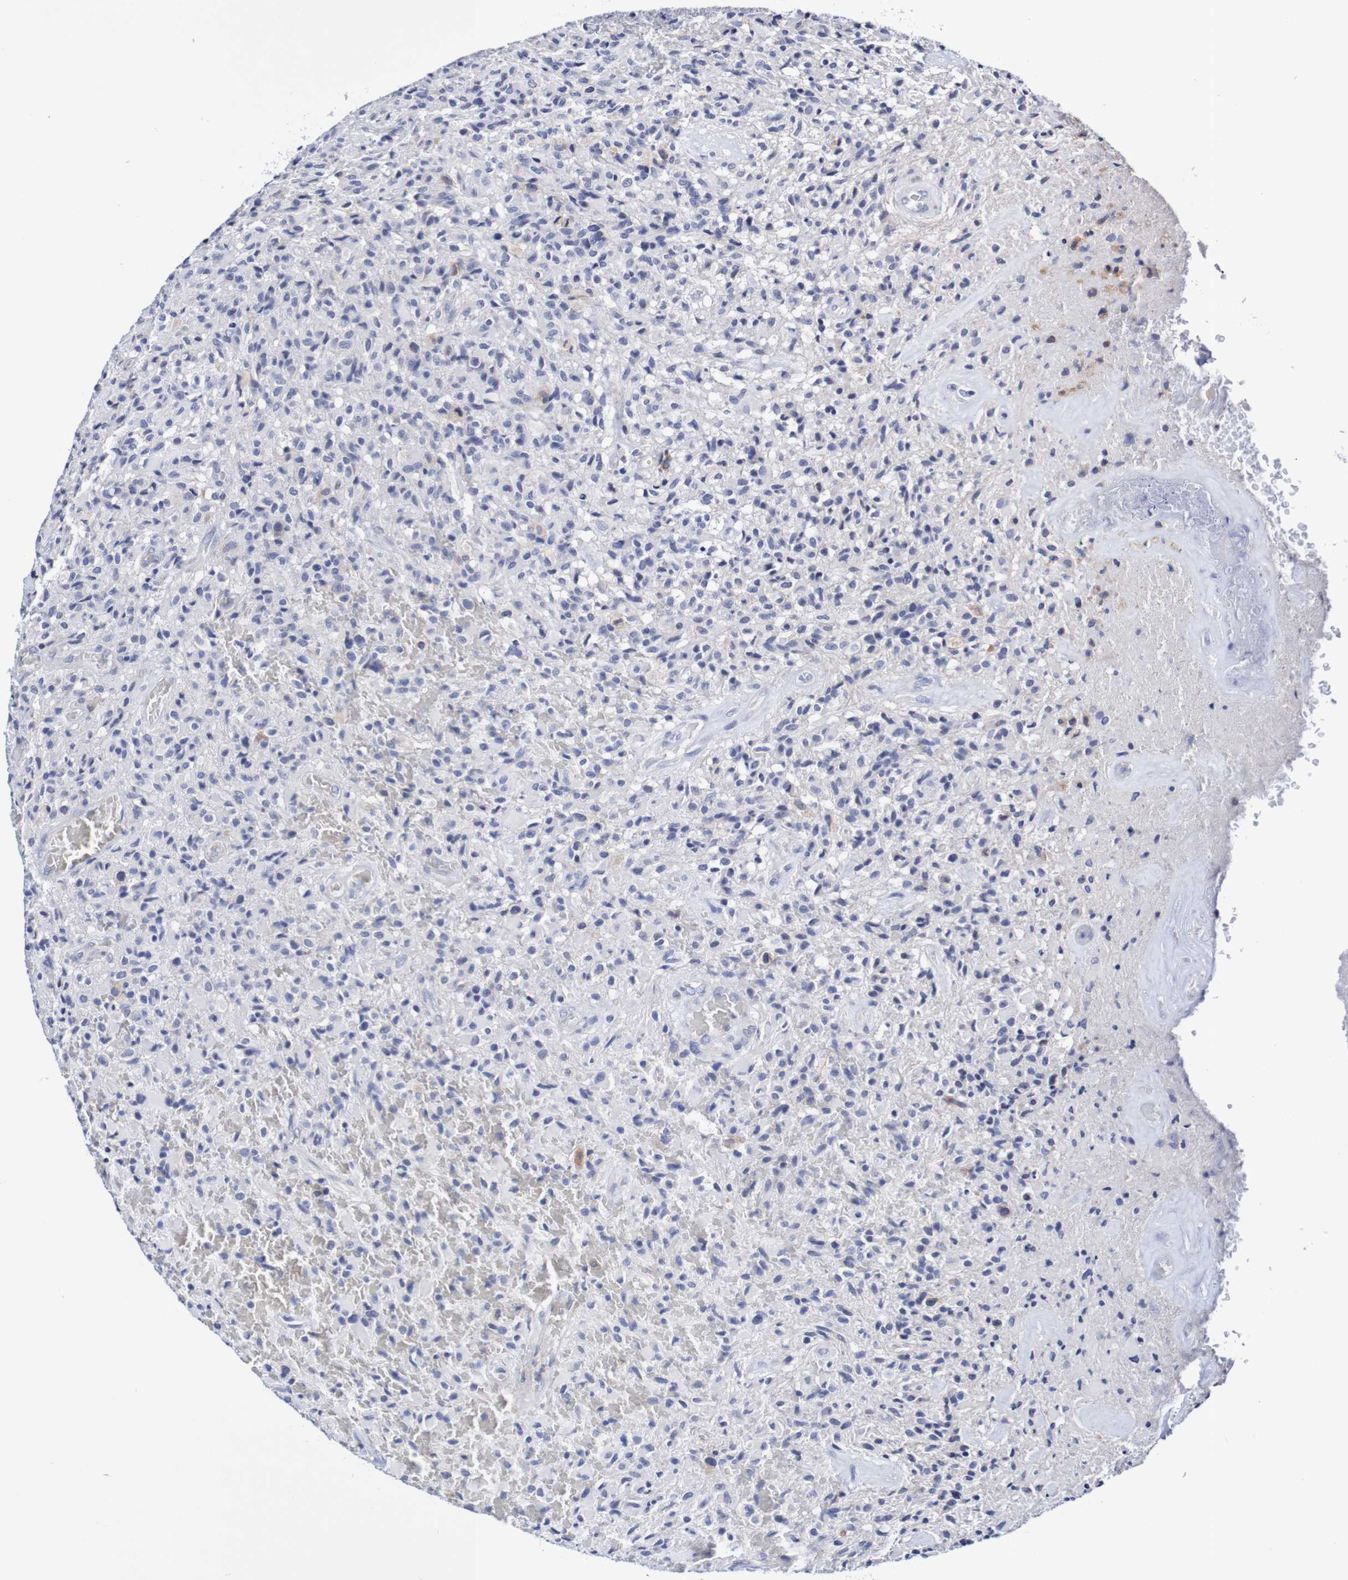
{"staining": {"intensity": "negative", "quantity": "none", "location": "none"}, "tissue": "glioma", "cell_type": "Tumor cells", "image_type": "cancer", "snomed": [{"axis": "morphology", "description": "Glioma, malignant, High grade"}, {"axis": "topography", "description": "Brain"}], "caption": "The photomicrograph shows no significant staining in tumor cells of glioma.", "gene": "ACVR1C", "patient": {"sex": "male", "age": 71}}